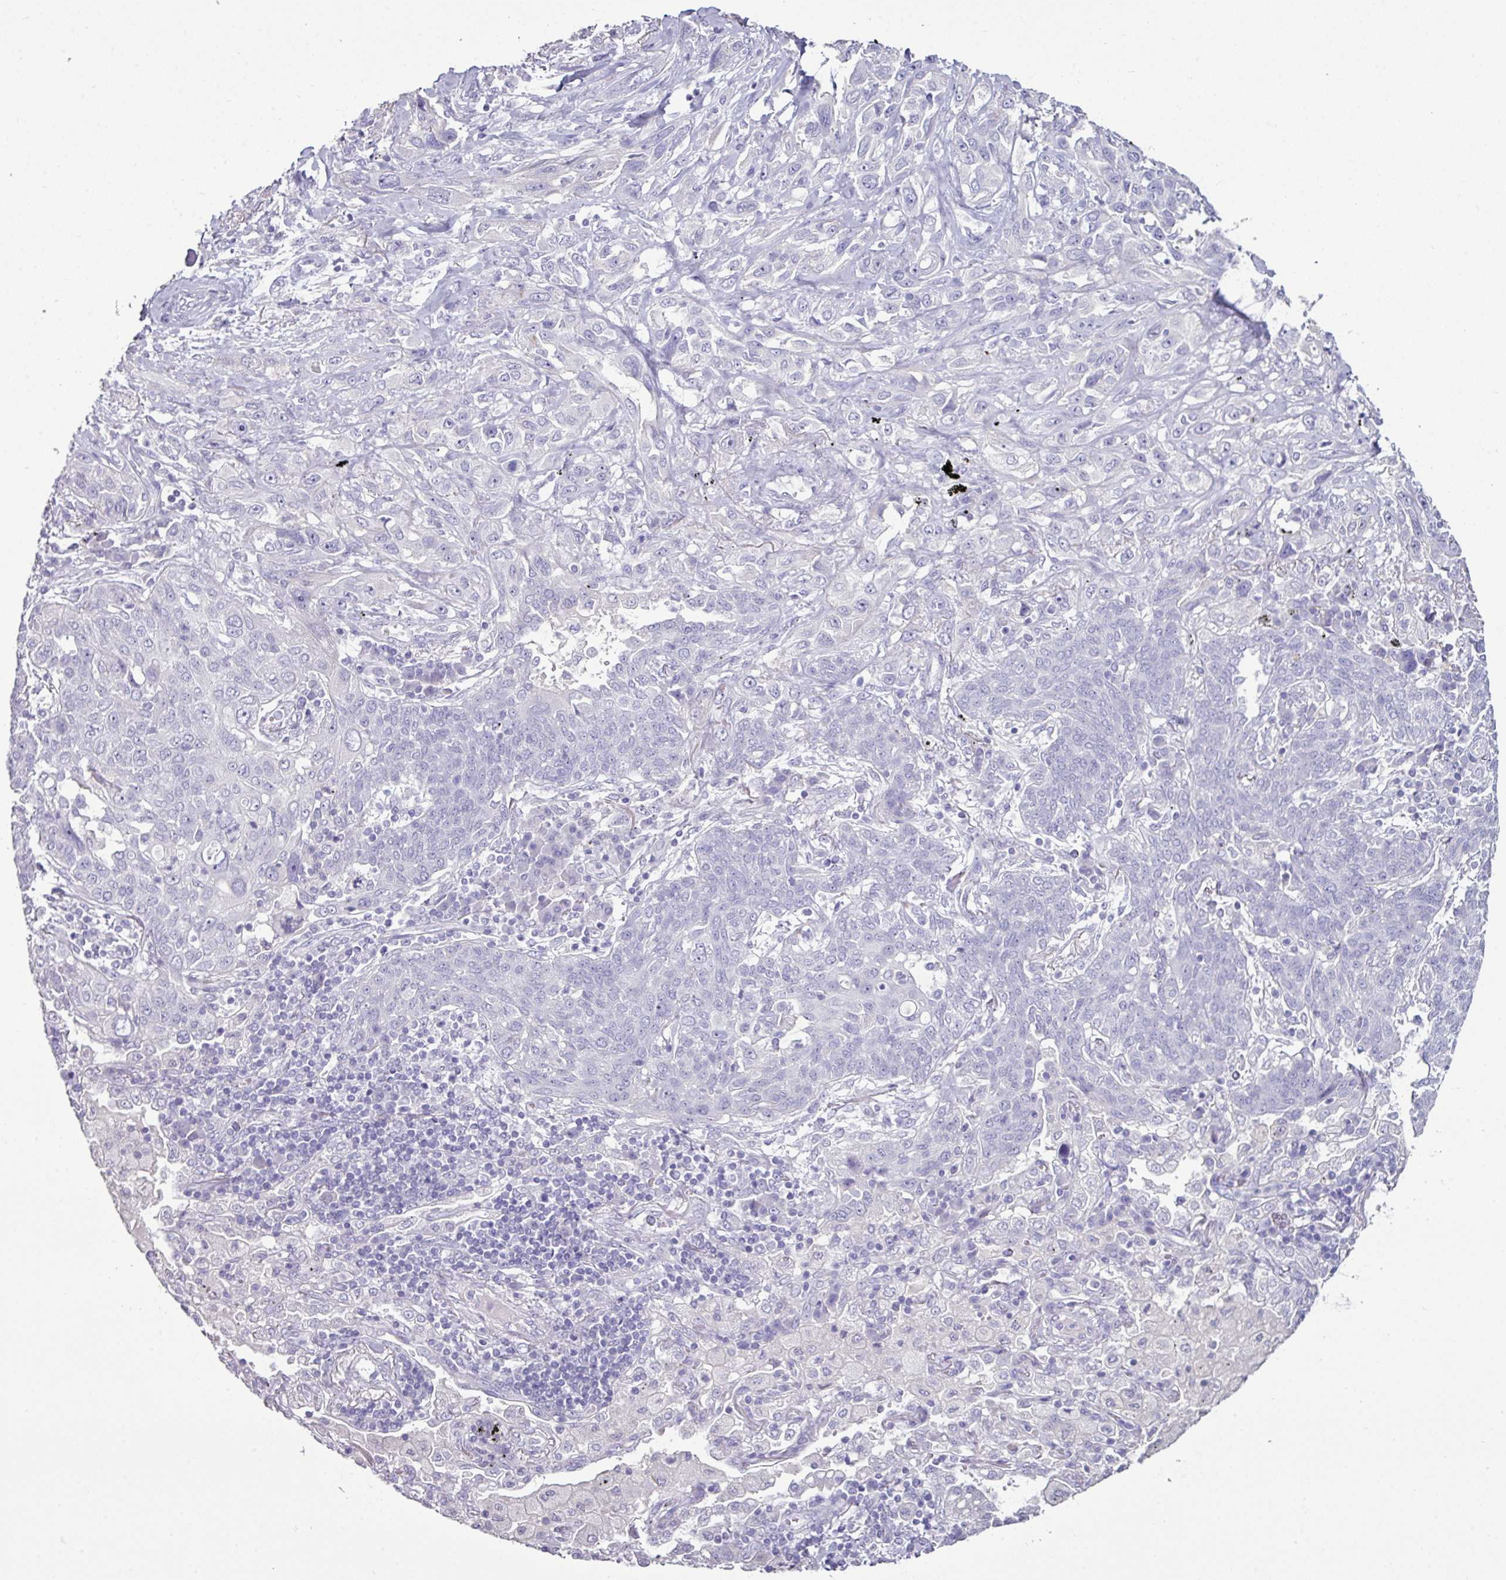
{"staining": {"intensity": "negative", "quantity": "none", "location": "none"}, "tissue": "lung cancer", "cell_type": "Tumor cells", "image_type": "cancer", "snomed": [{"axis": "morphology", "description": "Squamous cell carcinoma, NOS"}, {"axis": "topography", "description": "Lung"}], "caption": "An IHC micrograph of lung squamous cell carcinoma is shown. There is no staining in tumor cells of lung squamous cell carcinoma.", "gene": "GLP2R", "patient": {"sex": "female", "age": 70}}